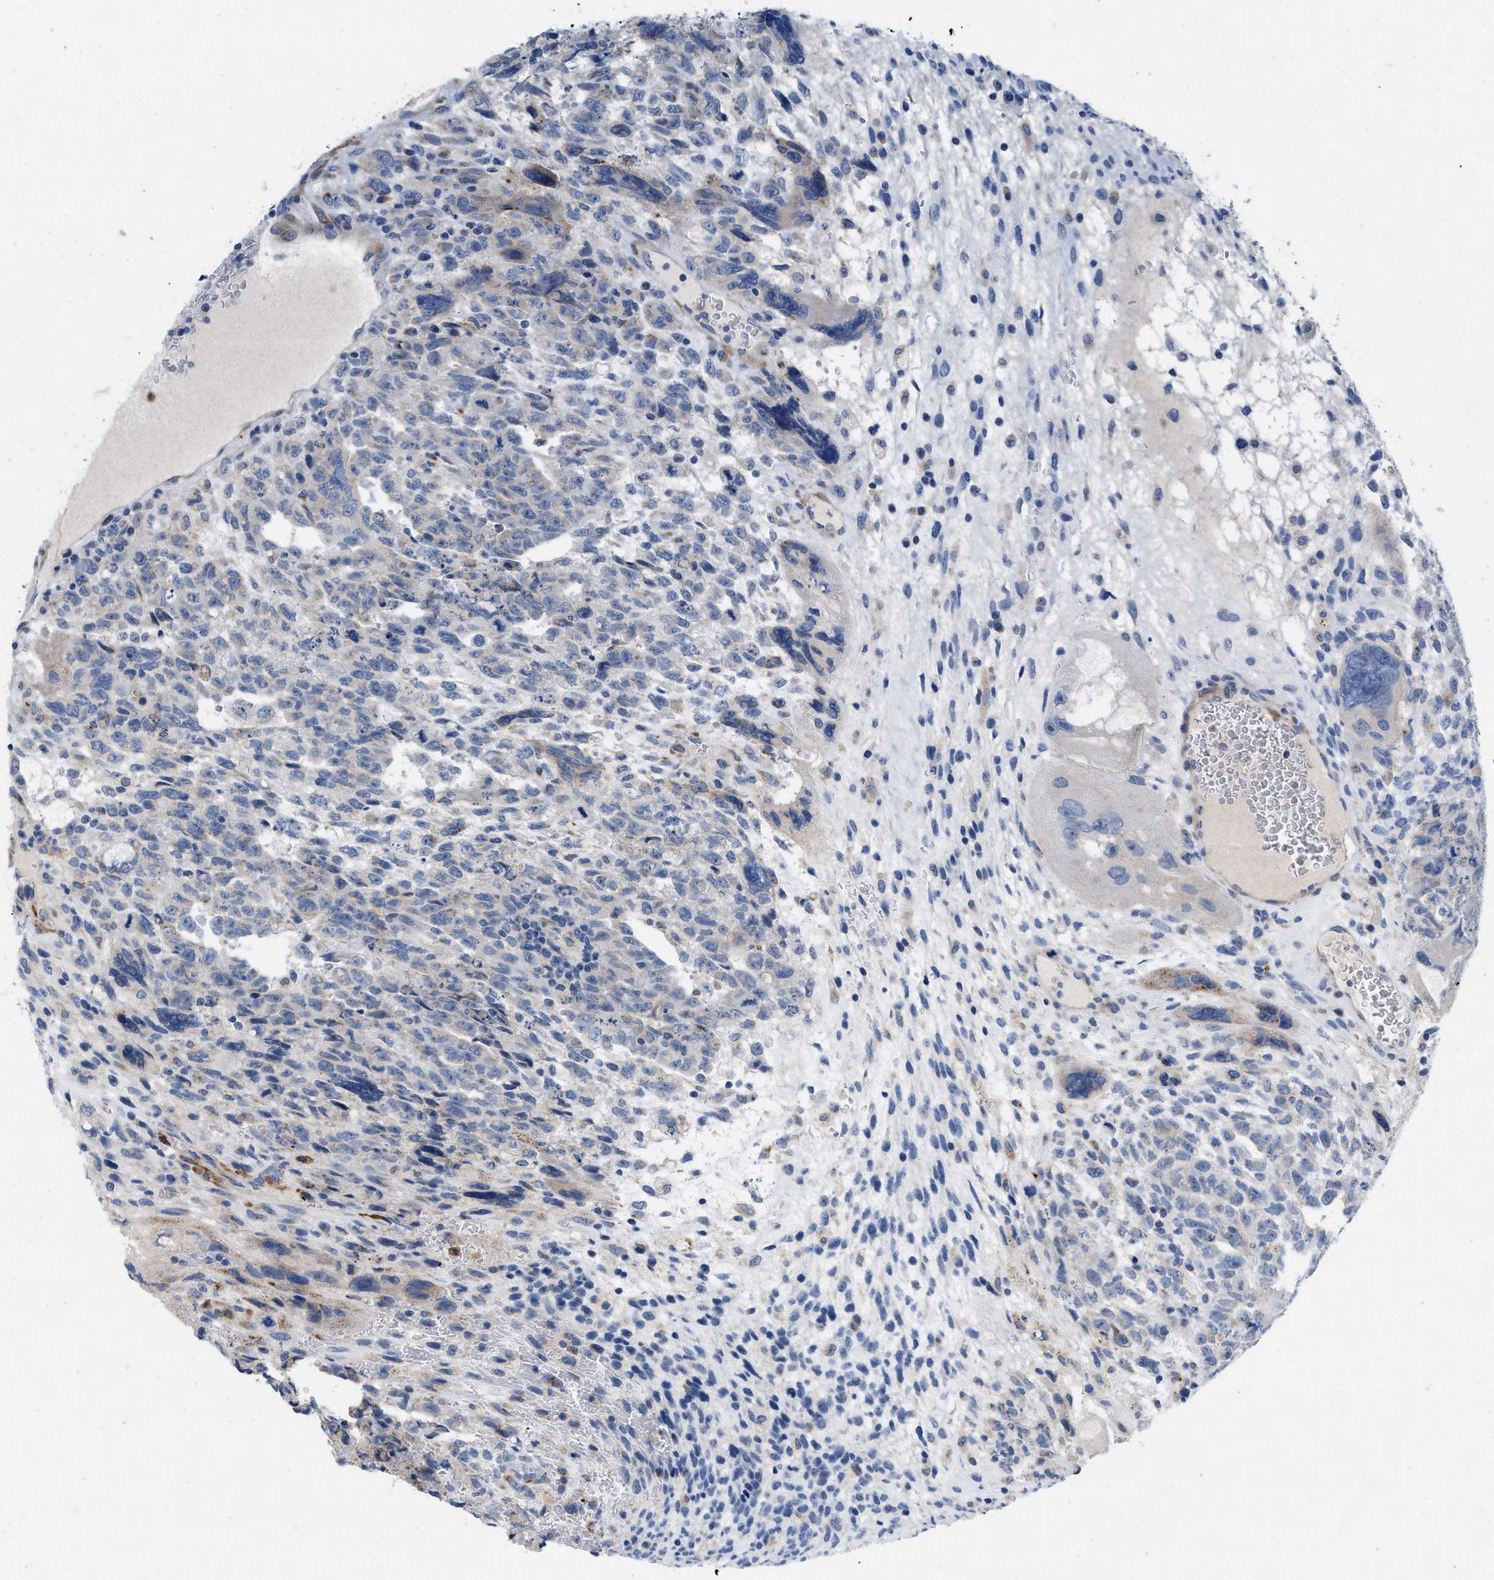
{"staining": {"intensity": "negative", "quantity": "none", "location": "none"}, "tissue": "testis cancer", "cell_type": "Tumor cells", "image_type": "cancer", "snomed": [{"axis": "morphology", "description": "Carcinoma, Embryonal, NOS"}, {"axis": "topography", "description": "Testis"}], "caption": "Micrograph shows no protein expression in tumor cells of testis cancer tissue.", "gene": "PLPPR5", "patient": {"sex": "male", "age": 28}}